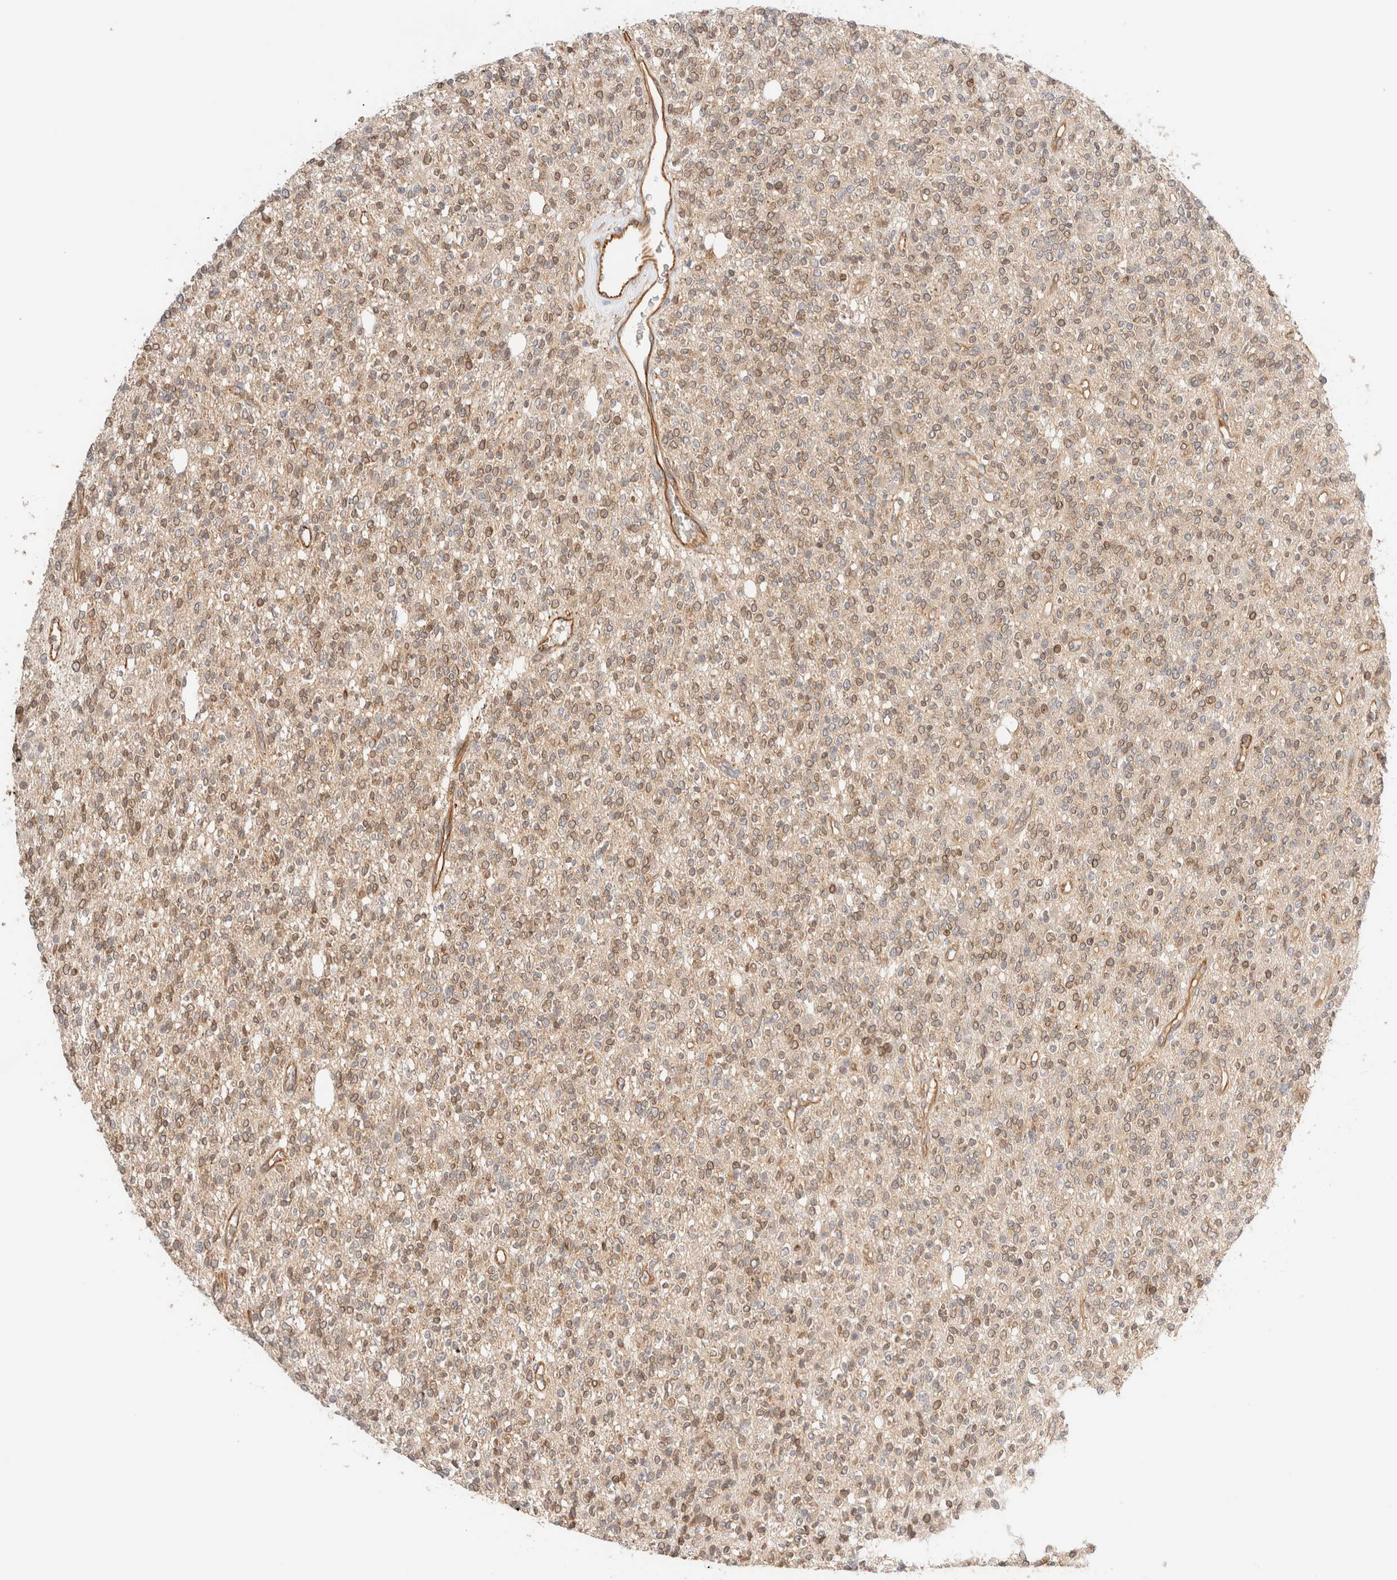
{"staining": {"intensity": "weak", "quantity": ">75%", "location": "cytoplasmic/membranous,nuclear"}, "tissue": "glioma", "cell_type": "Tumor cells", "image_type": "cancer", "snomed": [{"axis": "morphology", "description": "Glioma, malignant, High grade"}, {"axis": "topography", "description": "Brain"}], "caption": "Immunohistochemistry micrograph of human glioma stained for a protein (brown), which displays low levels of weak cytoplasmic/membranous and nuclear staining in approximately >75% of tumor cells.", "gene": "SYVN1", "patient": {"sex": "male", "age": 34}}